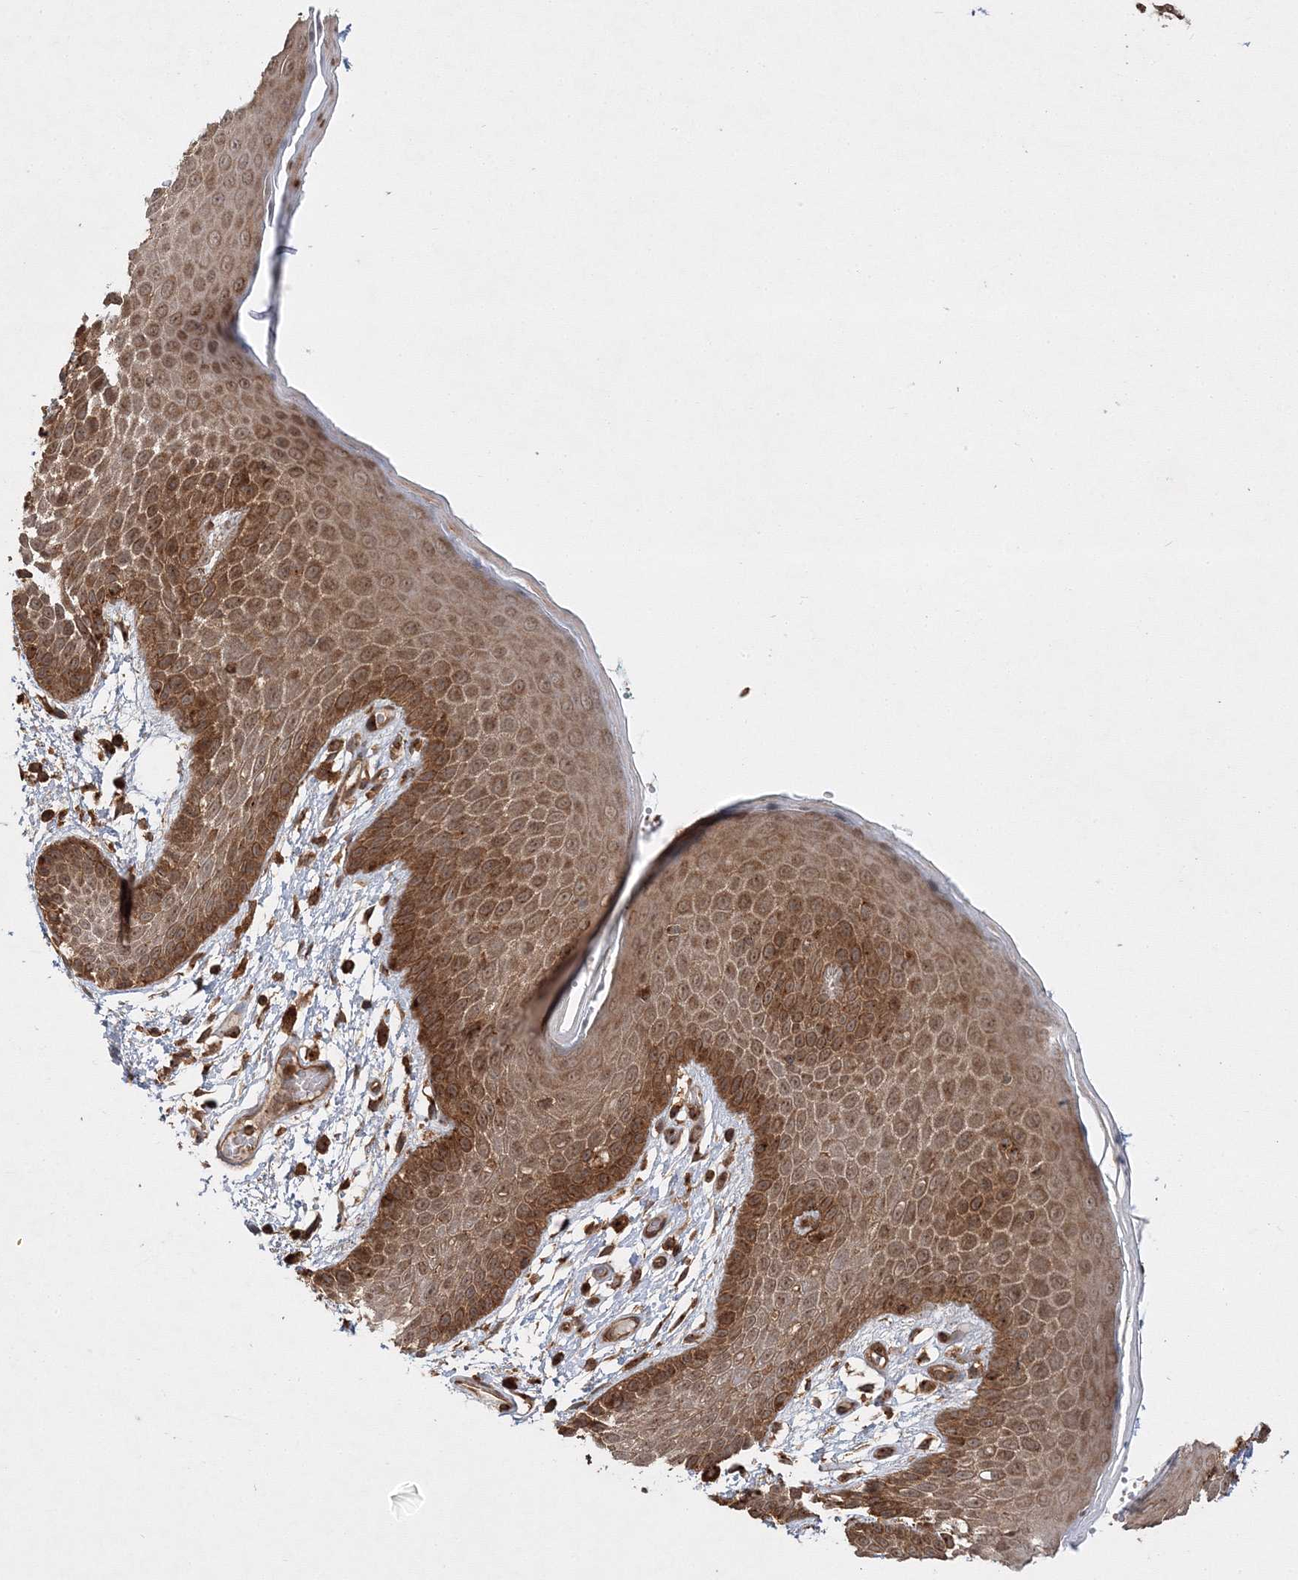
{"staining": {"intensity": "strong", "quantity": ">75%", "location": "cytoplasmic/membranous"}, "tissue": "skin", "cell_type": "Epidermal cells", "image_type": "normal", "snomed": [{"axis": "morphology", "description": "Normal tissue, NOS"}, {"axis": "topography", "description": "Anal"}], "caption": "Epidermal cells demonstrate high levels of strong cytoplasmic/membranous positivity in approximately >75% of cells in unremarkable human skin. (Stains: DAB (3,3'-diaminobenzidine) in brown, nuclei in blue, Microscopy: brightfield microscopy at high magnification).", "gene": "WDR37", "patient": {"sex": "male", "age": 74}}